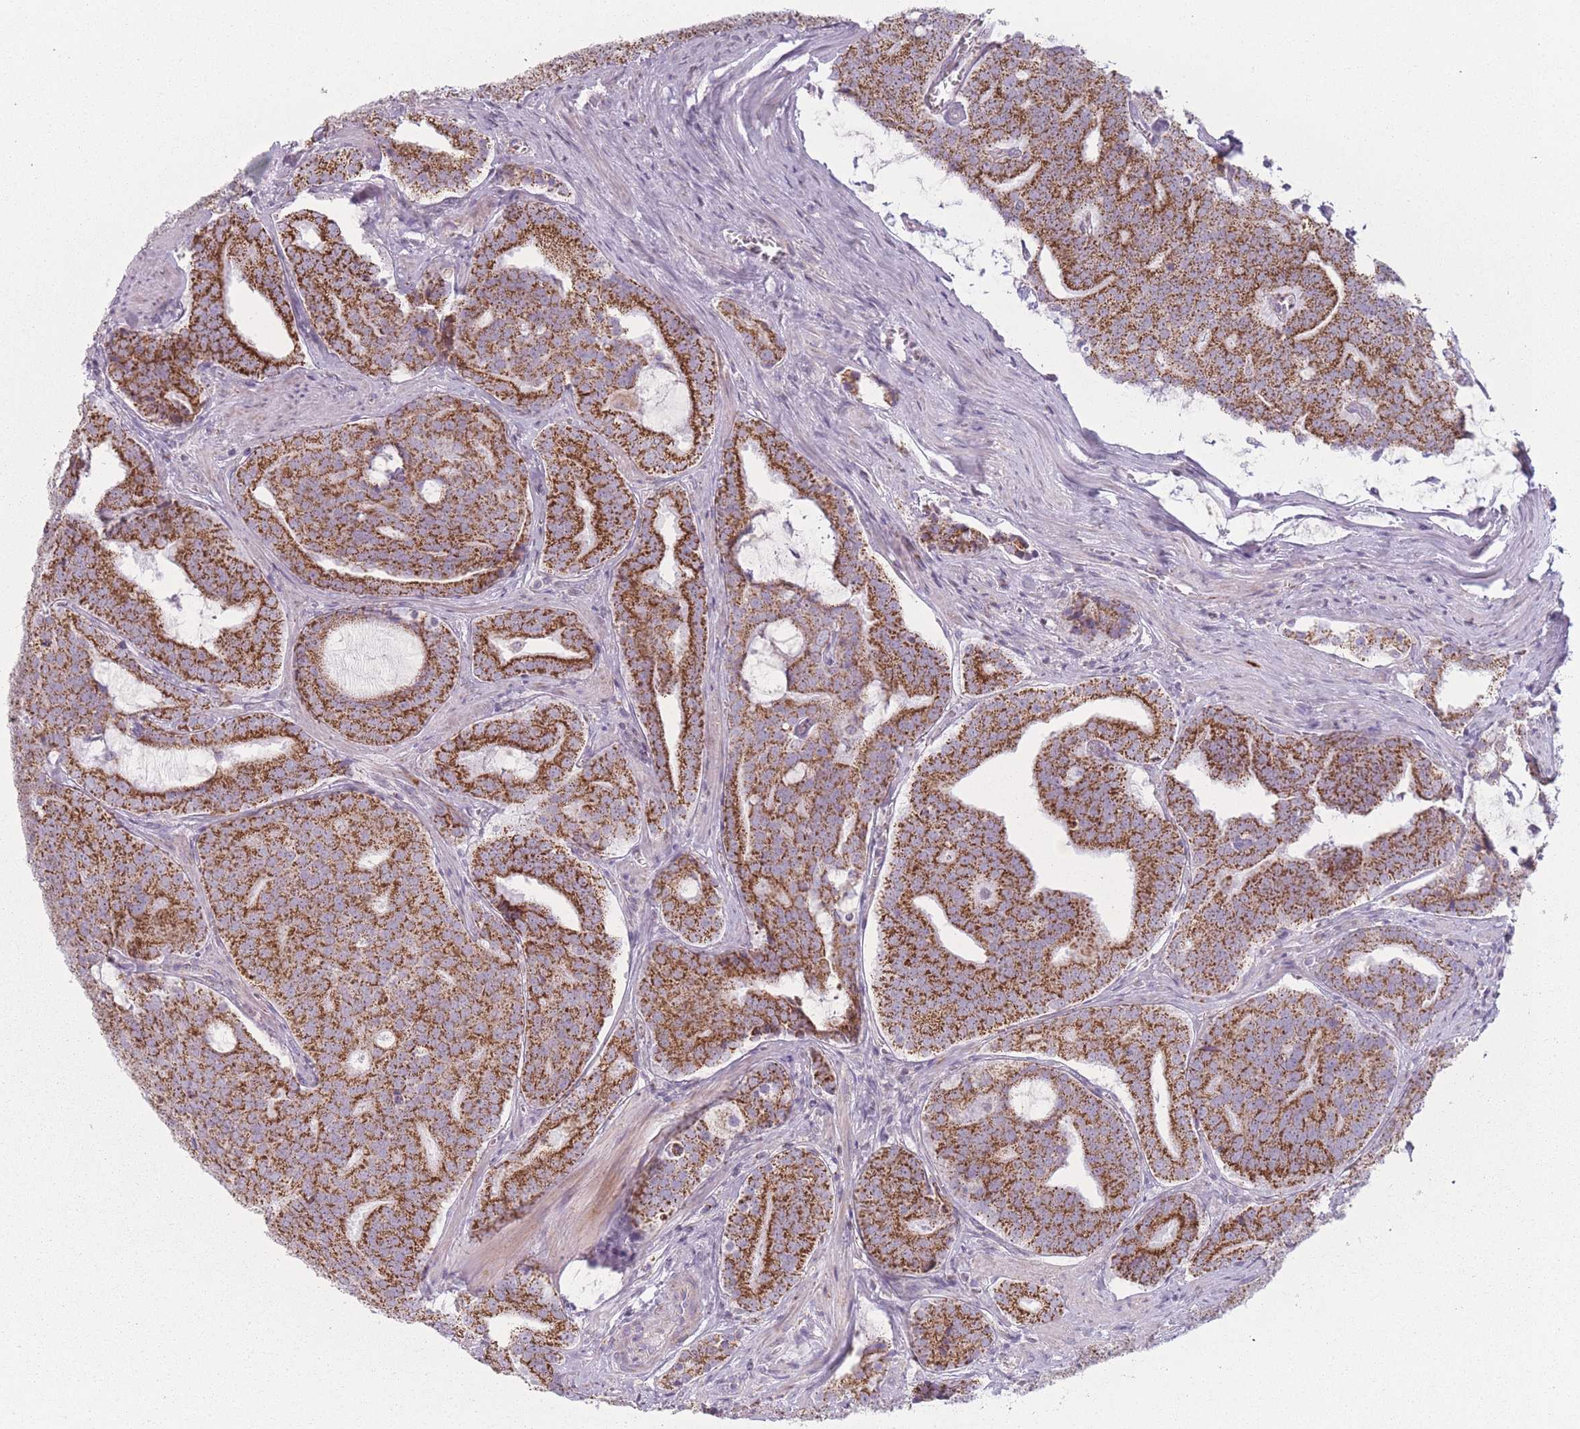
{"staining": {"intensity": "strong", "quantity": ">75%", "location": "cytoplasmic/membranous"}, "tissue": "prostate cancer", "cell_type": "Tumor cells", "image_type": "cancer", "snomed": [{"axis": "morphology", "description": "Adenocarcinoma, High grade"}, {"axis": "topography", "description": "Prostate"}], "caption": "Adenocarcinoma (high-grade) (prostate) stained with a protein marker shows strong staining in tumor cells.", "gene": "DCHS1", "patient": {"sex": "male", "age": 55}}